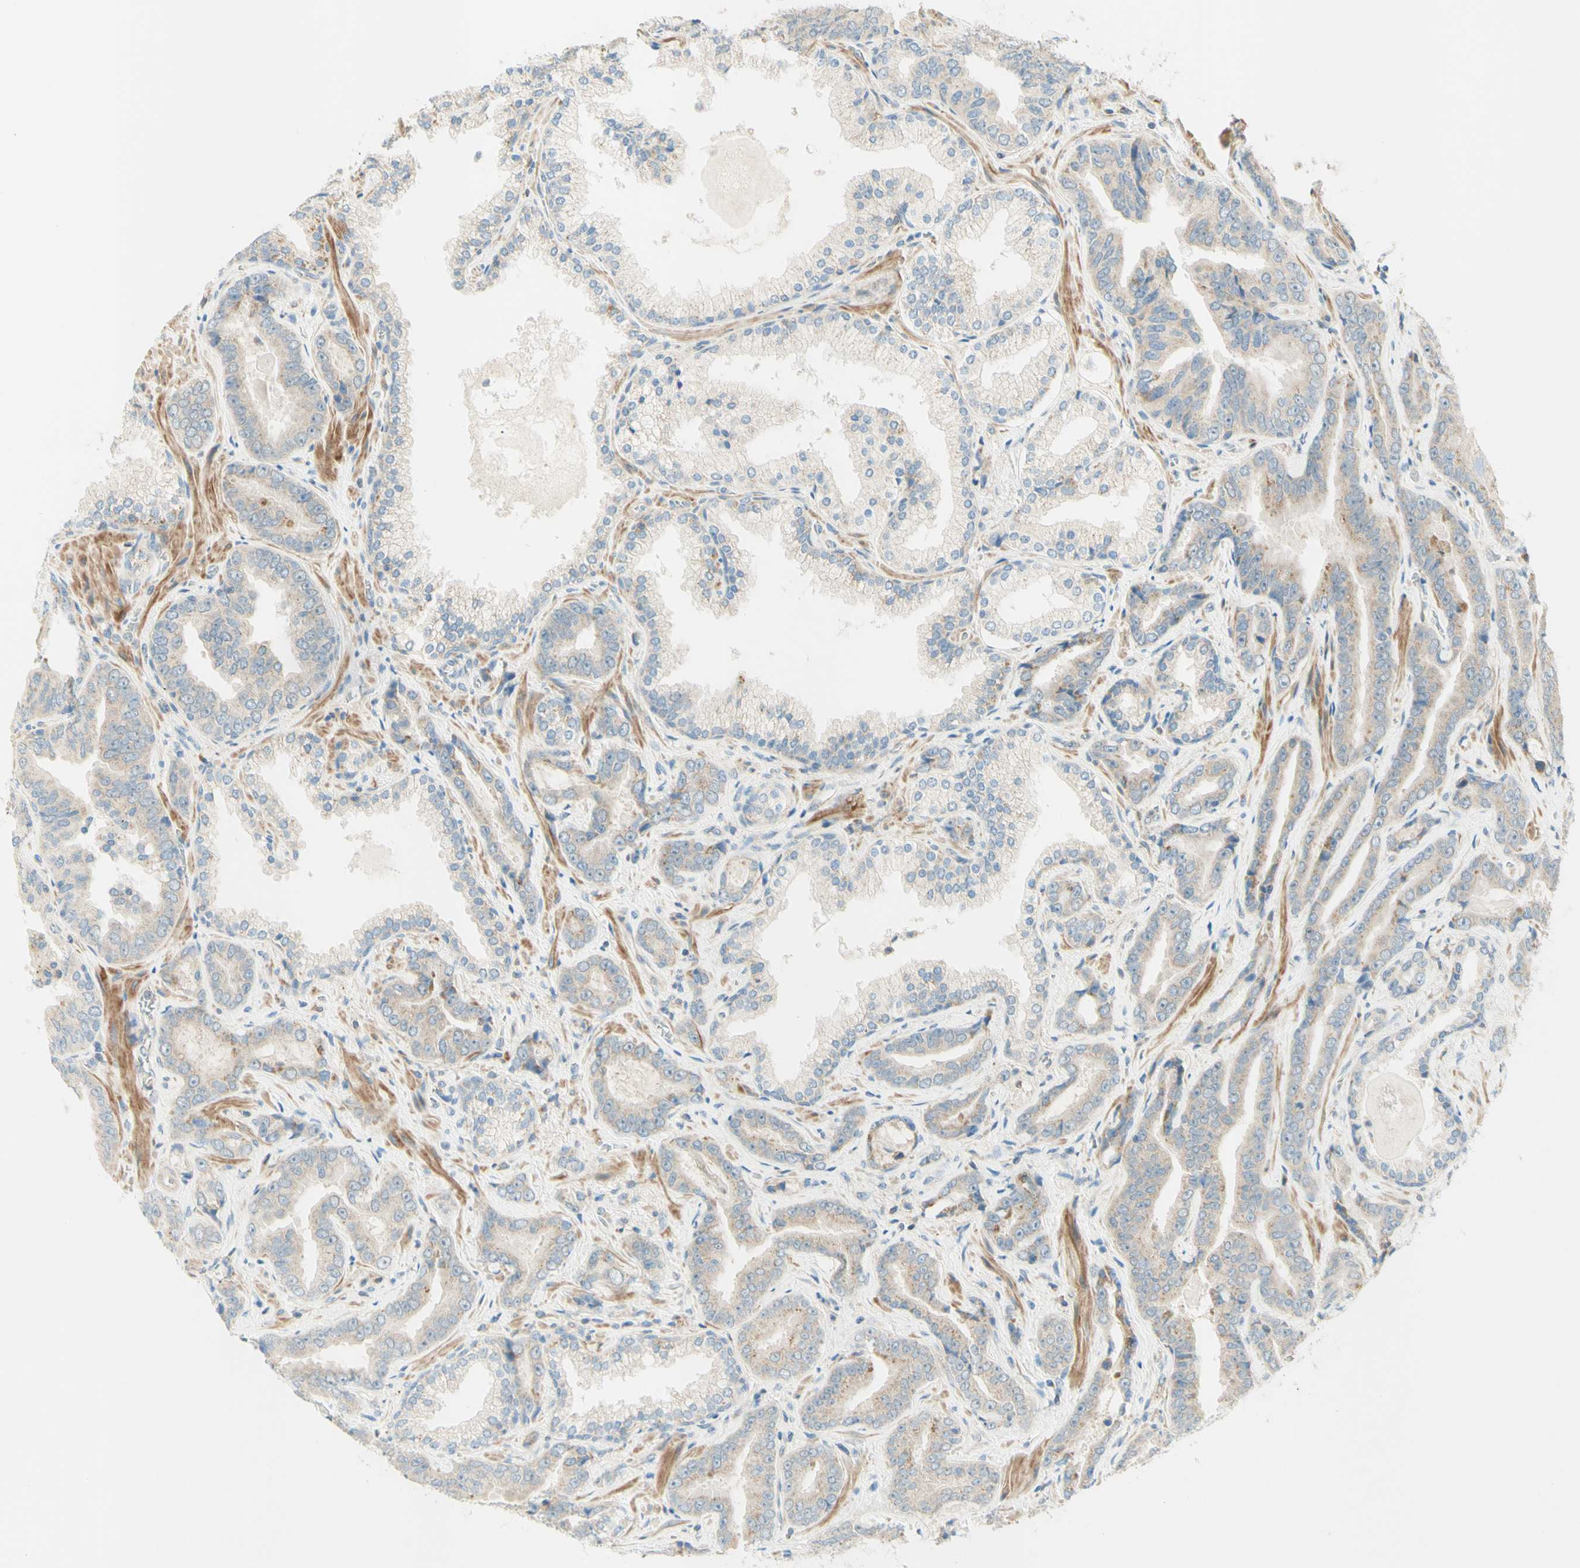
{"staining": {"intensity": "weak", "quantity": ">75%", "location": "cytoplasmic/membranous"}, "tissue": "prostate cancer", "cell_type": "Tumor cells", "image_type": "cancer", "snomed": [{"axis": "morphology", "description": "Adenocarcinoma, Low grade"}, {"axis": "topography", "description": "Prostate"}], "caption": "DAB immunohistochemical staining of prostate cancer displays weak cytoplasmic/membranous protein expression in about >75% of tumor cells.", "gene": "PROM1", "patient": {"sex": "male", "age": 60}}